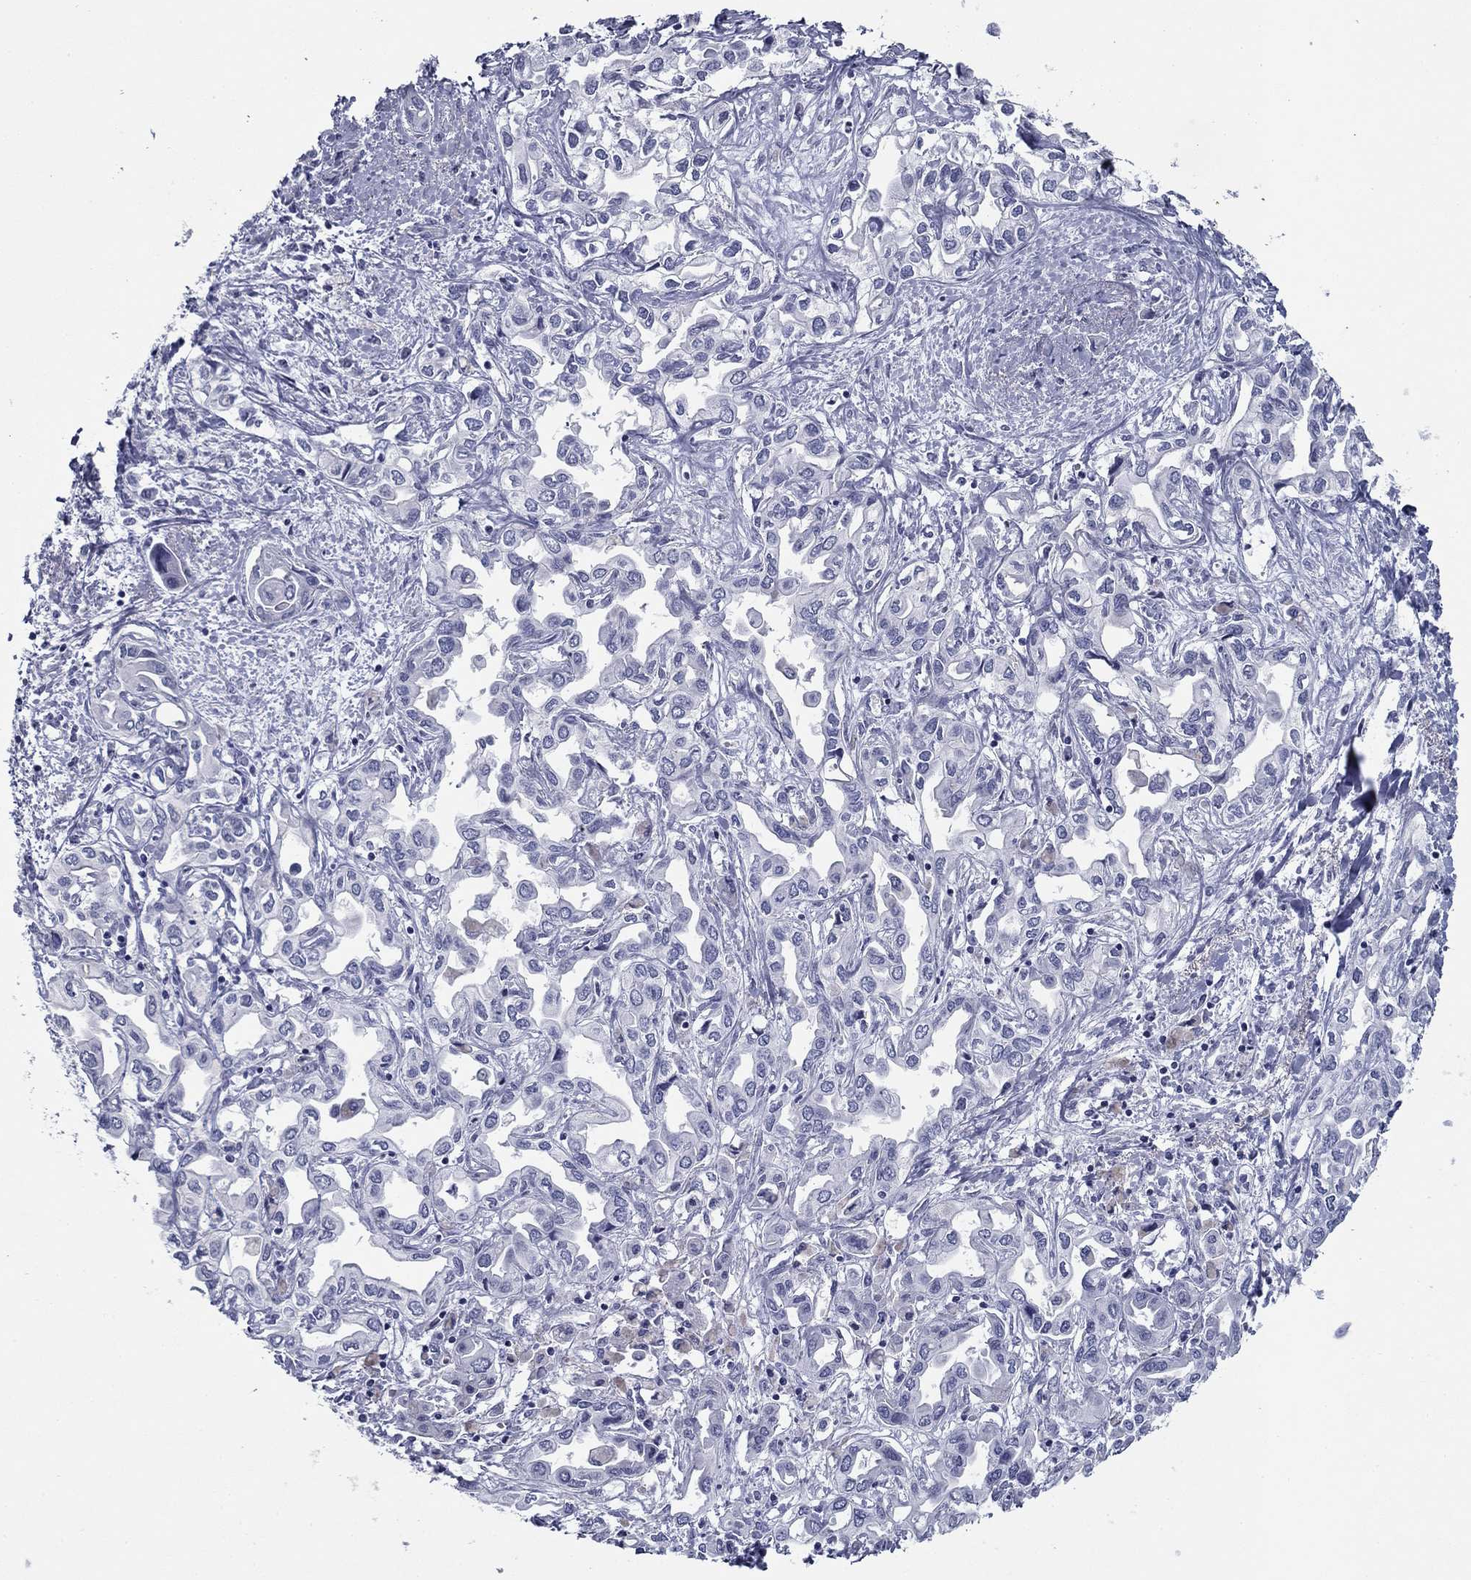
{"staining": {"intensity": "negative", "quantity": "none", "location": "none"}, "tissue": "liver cancer", "cell_type": "Tumor cells", "image_type": "cancer", "snomed": [{"axis": "morphology", "description": "Cholangiocarcinoma"}, {"axis": "topography", "description": "Liver"}], "caption": "IHC photomicrograph of neoplastic tissue: liver cholangiocarcinoma stained with DAB demonstrates no significant protein expression in tumor cells.", "gene": "ZP2", "patient": {"sex": "female", "age": 64}}